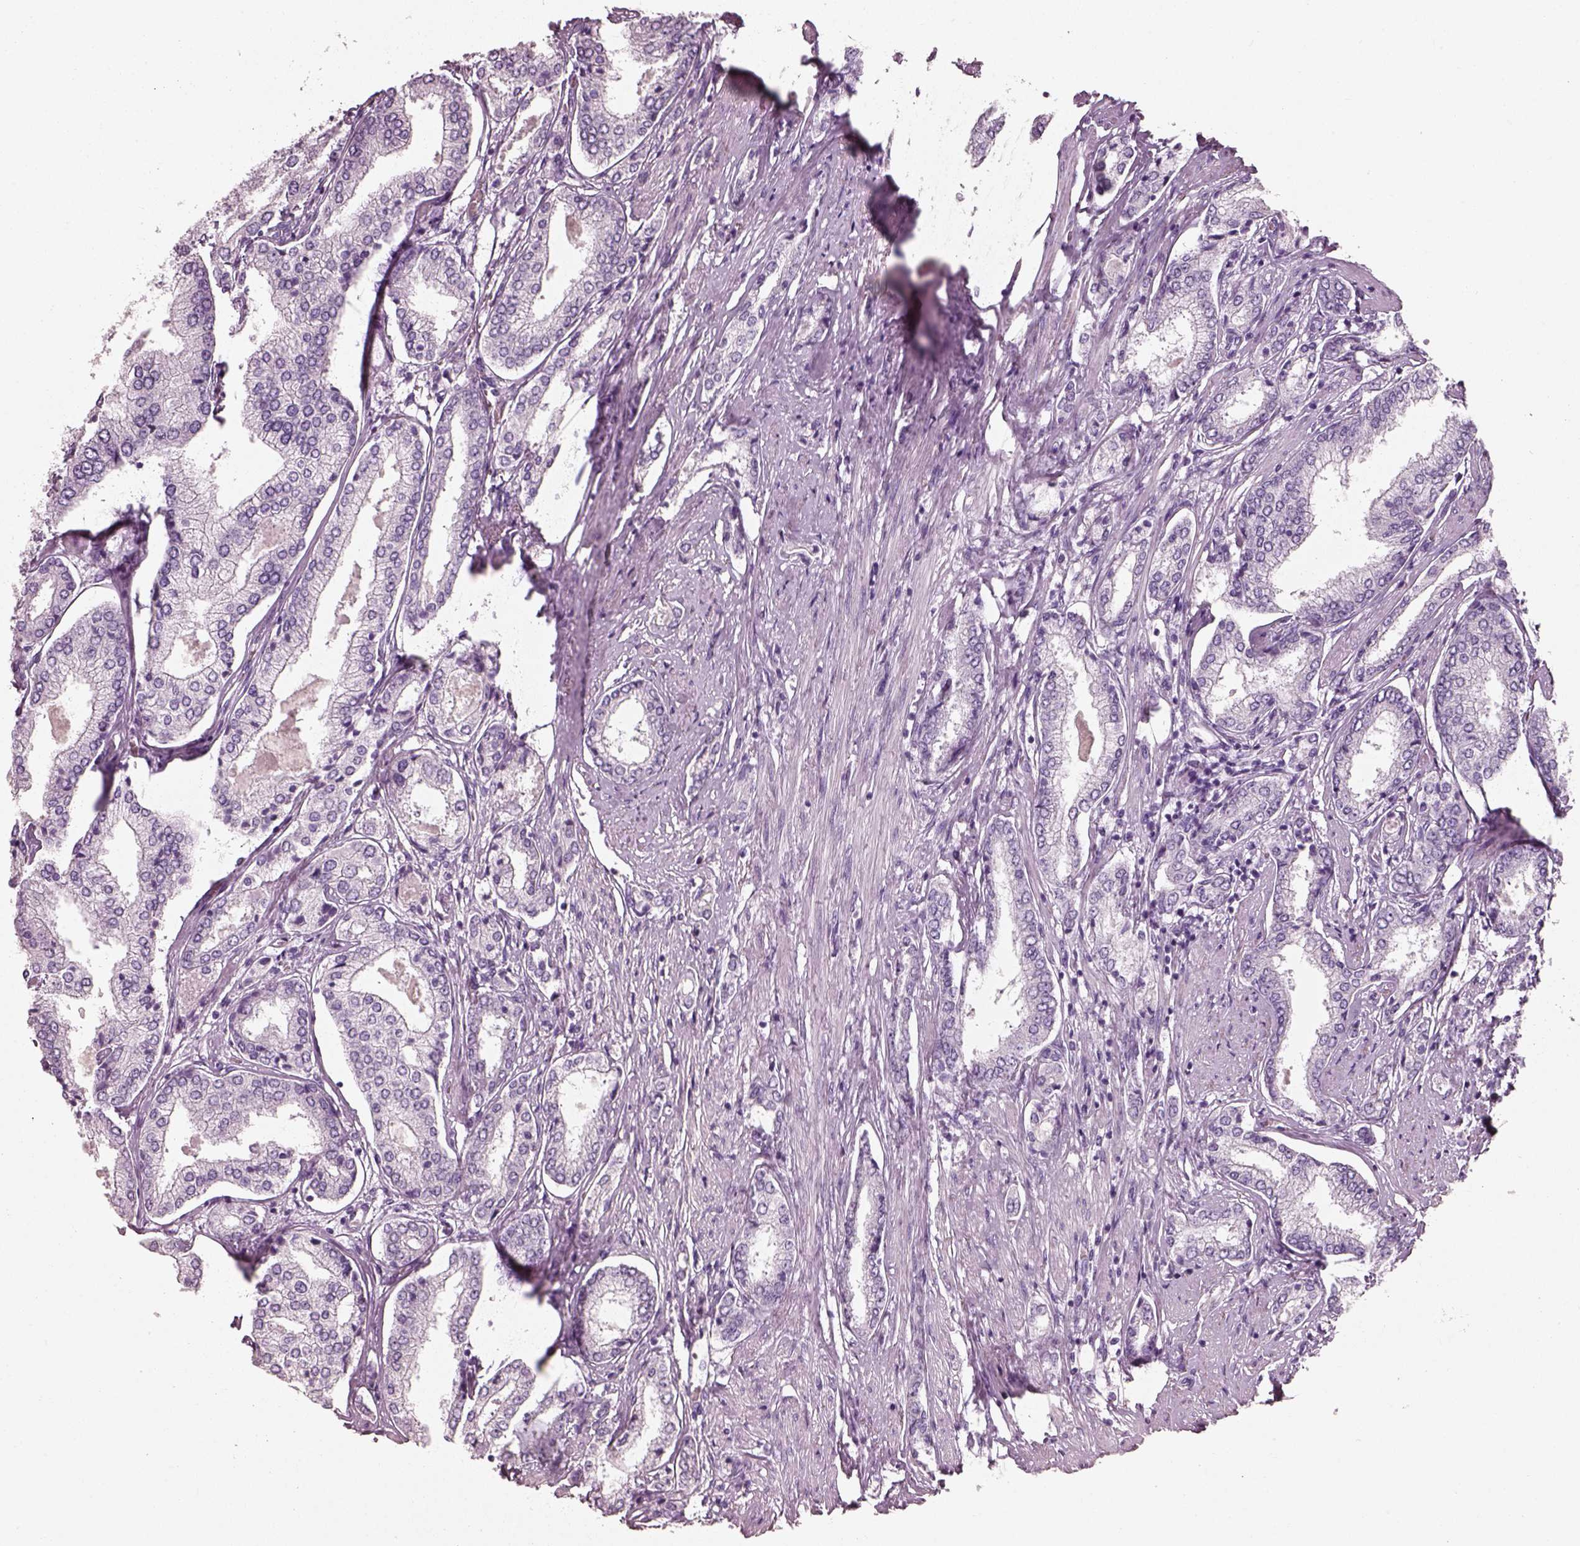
{"staining": {"intensity": "negative", "quantity": "none", "location": "none"}, "tissue": "prostate cancer", "cell_type": "Tumor cells", "image_type": "cancer", "snomed": [{"axis": "morphology", "description": "Adenocarcinoma, NOS"}, {"axis": "topography", "description": "Prostate"}], "caption": "Tumor cells are negative for protein expression in human prostate cancer (adenocarcinoma).", "gene": "PNOC", "patient": {"sex": "male", "age": 63}}